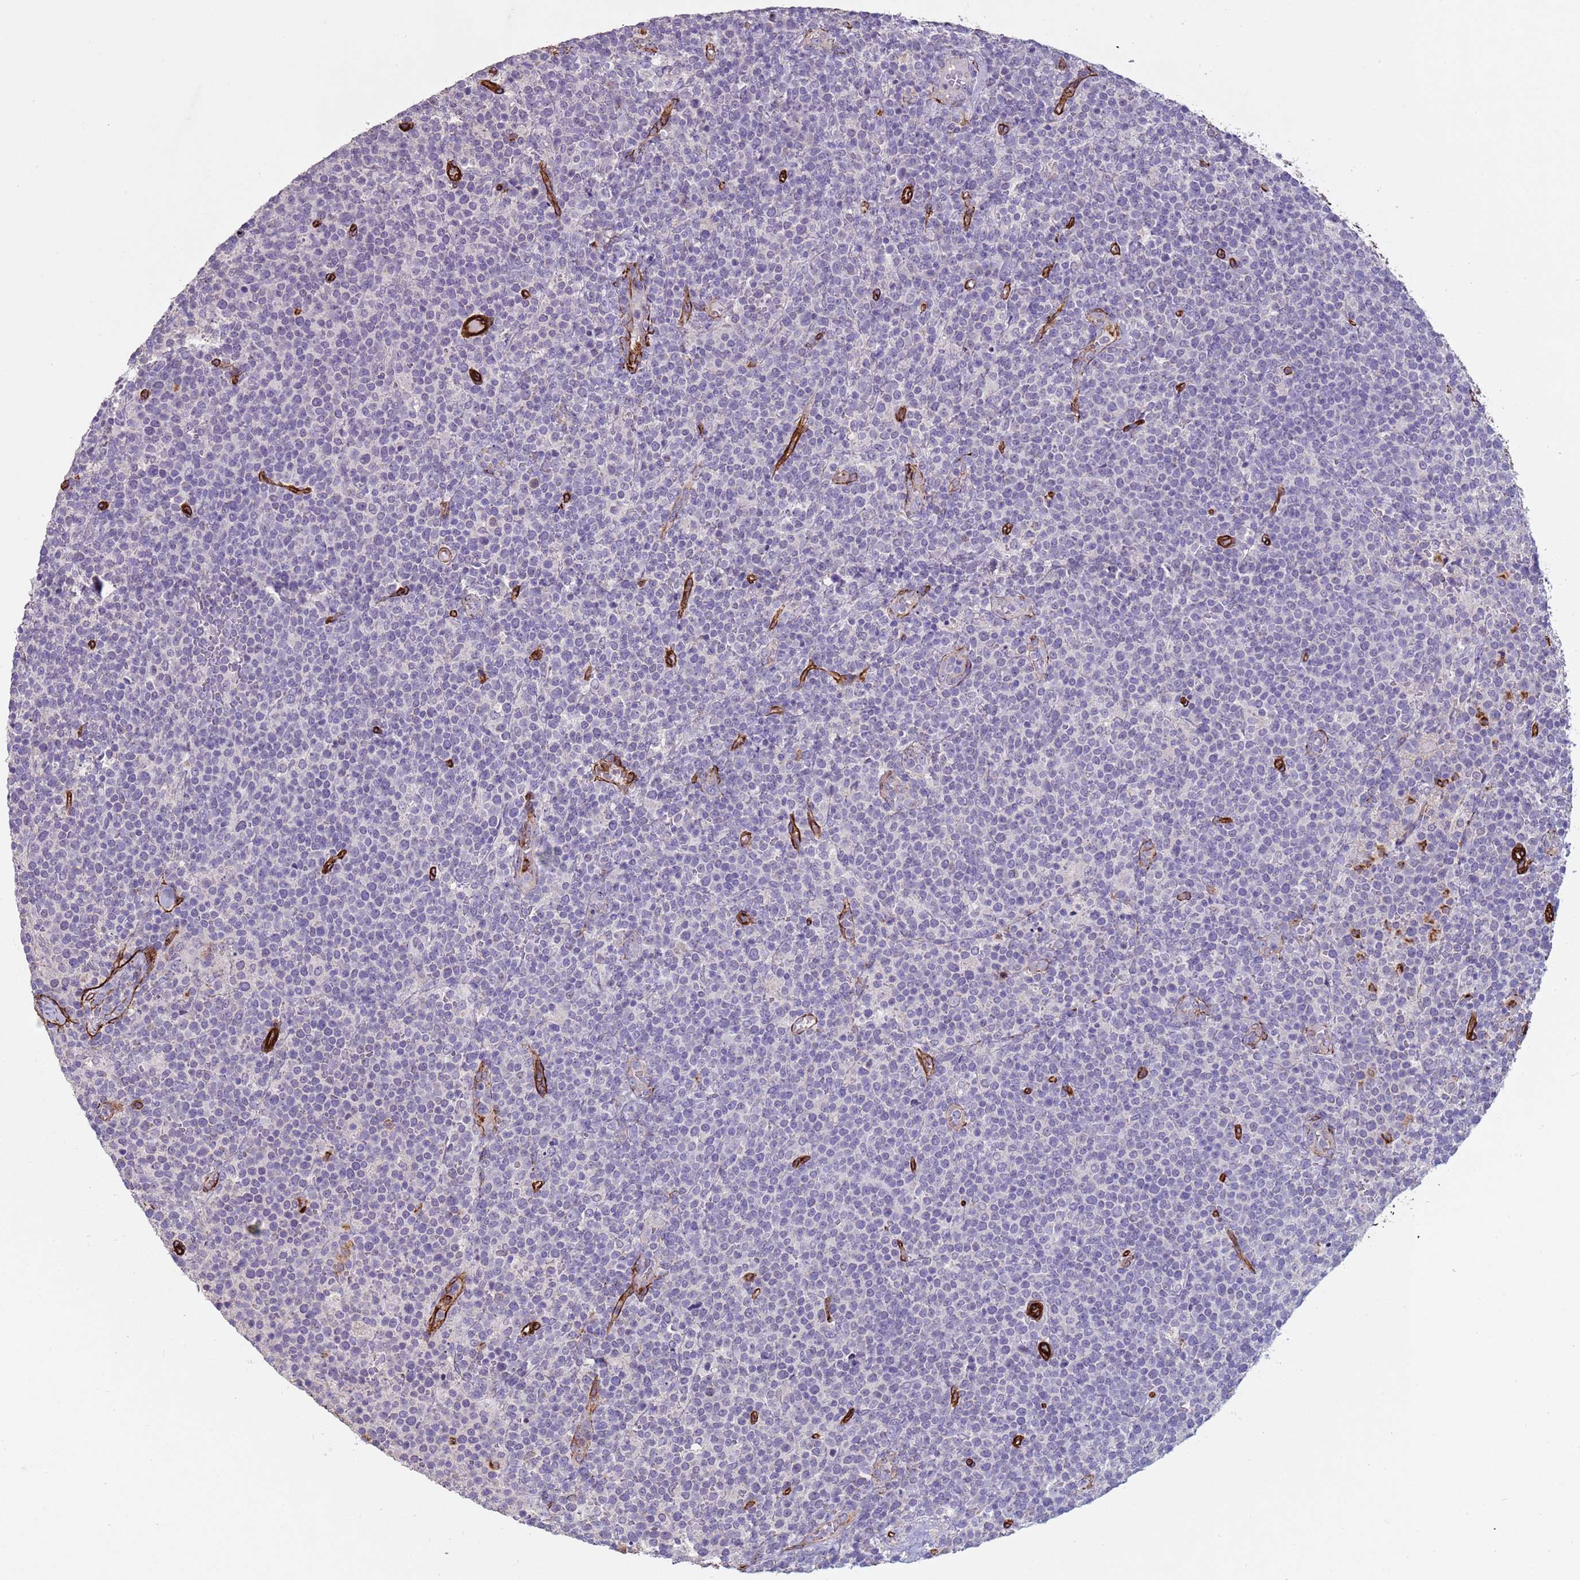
{"staining": {"intensity": "negative", "quantity": "none", "location": "none"}, "tissue": "lymphoma", "cell_type": "Tumor cells", "image_type": "cancer", "snomed": [{"axis": "morphology", "description": "Malignant lymphoma, non-Hodgkin's type, High grade"}, {"axis": "topography", "description": "Lymph node"}], "caption": "A high-resolution photomicrograph shows immunohistochemistry (IHC) staining of high-grade malignant lymphoma, non-Hodgkin's type, which exhibits no significant staining in tumor cells.", "gene": "GASK1A", "patient": {"sex": "male", "age": 61}}